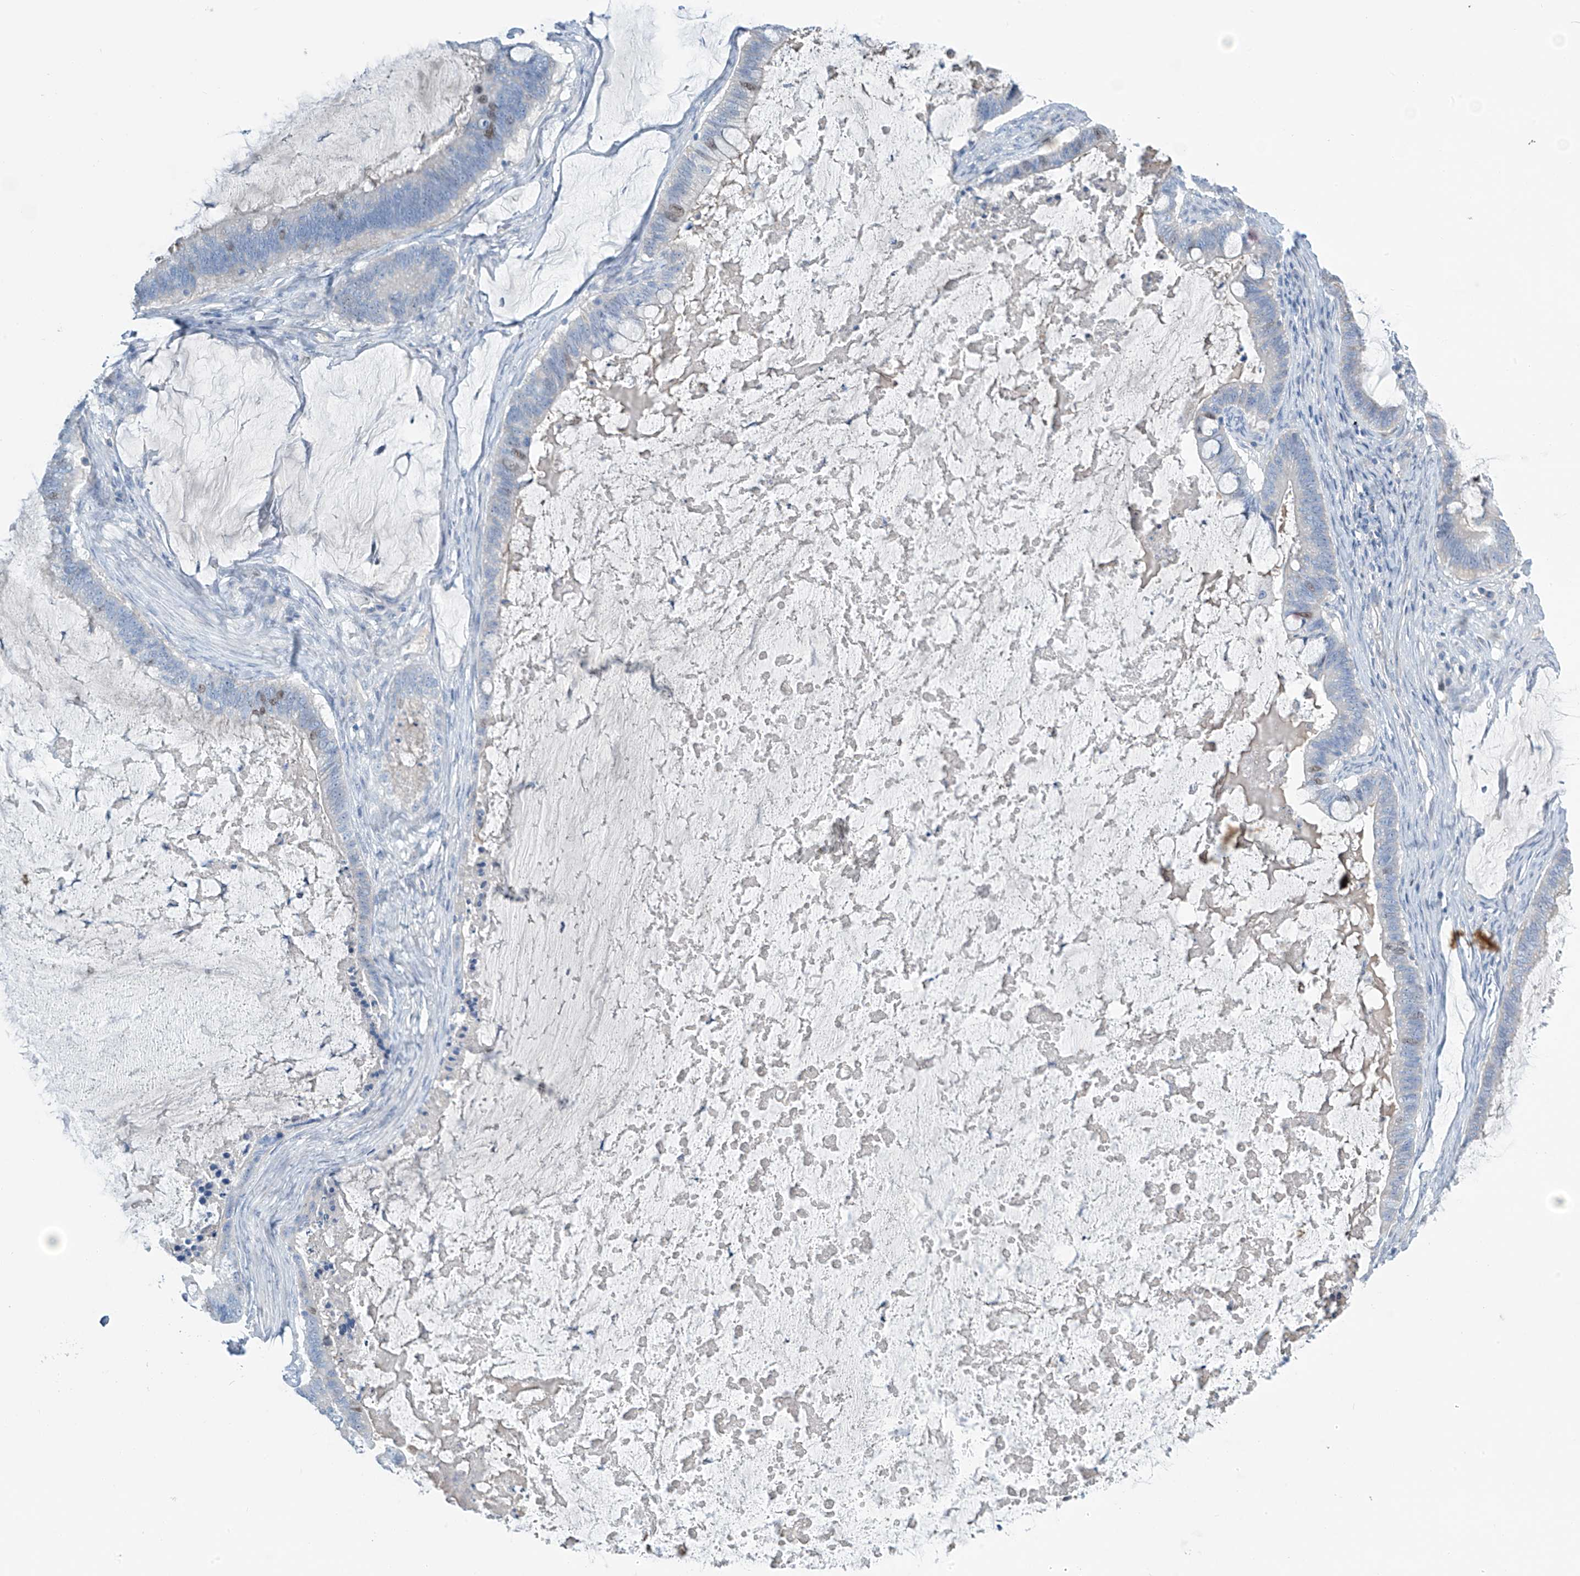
{"staining": {"intensity": "moderate", "quantity": "<25%", "location": "nuclear"}, "tissue": "ovarian cancer", "cell_type": "Tumor cells", "image_type": "cancer", "snomed": [{"axis": "morphology", "description": "Cystadenocarcinoma, mucinous, NOS"}, {"axis": "topography", "description": "Ovary"}], "caption": "There is low levels of moderate nuclear positivity in tumor cells of mucinous cystadenocarcinoma (ovarian), as demonstrated by immunohistochemical staining (brown color).", "gene": "SGO2", "patient": {"sex": "female", "age": 61}}